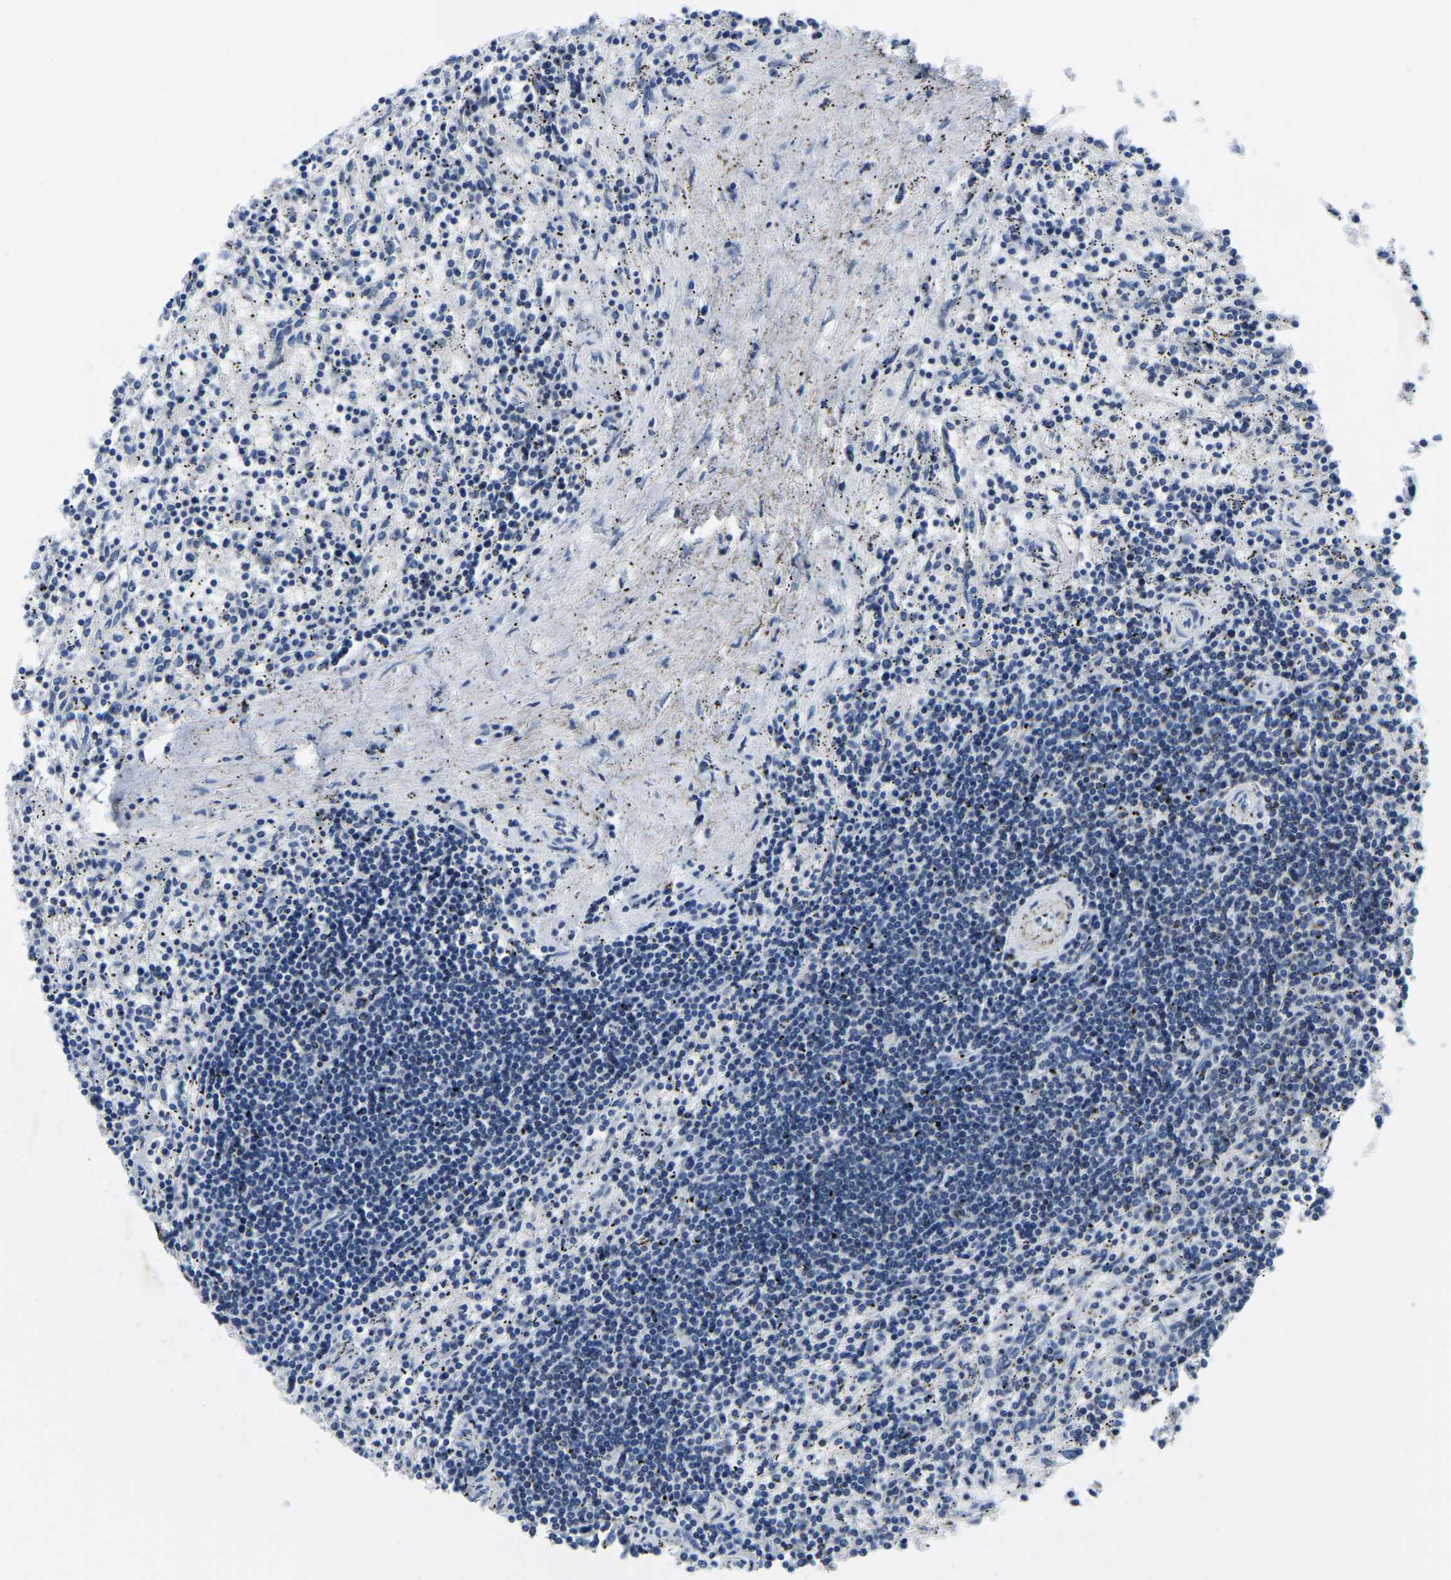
{"staining": {"intensity": "weak", "quantity": "<25%", "location": "cytoplasmic/membranous"}, "tissue": "lymphoma", "cell_type": "Tumor cells", "image_type": "cancer", "snomed": [{"axis": "morphology", "description": "Malignant lymphoma, non-Hodgkin's type, Low grade"}, {"axis": "topography", "description": "Spleen"}], "caption": "Low-grade malignant lymphoma, non-Hodgkin's type was stained to show a protein in brown. There is no significant positivity in tumor cells. (DAB (3,3'-diaminobenzidine) immunohistochemistry visualized using brightfield microscopy, high magnification).", "gene": "SFXN1", "patient": {"sex": "male", "age": 76}}